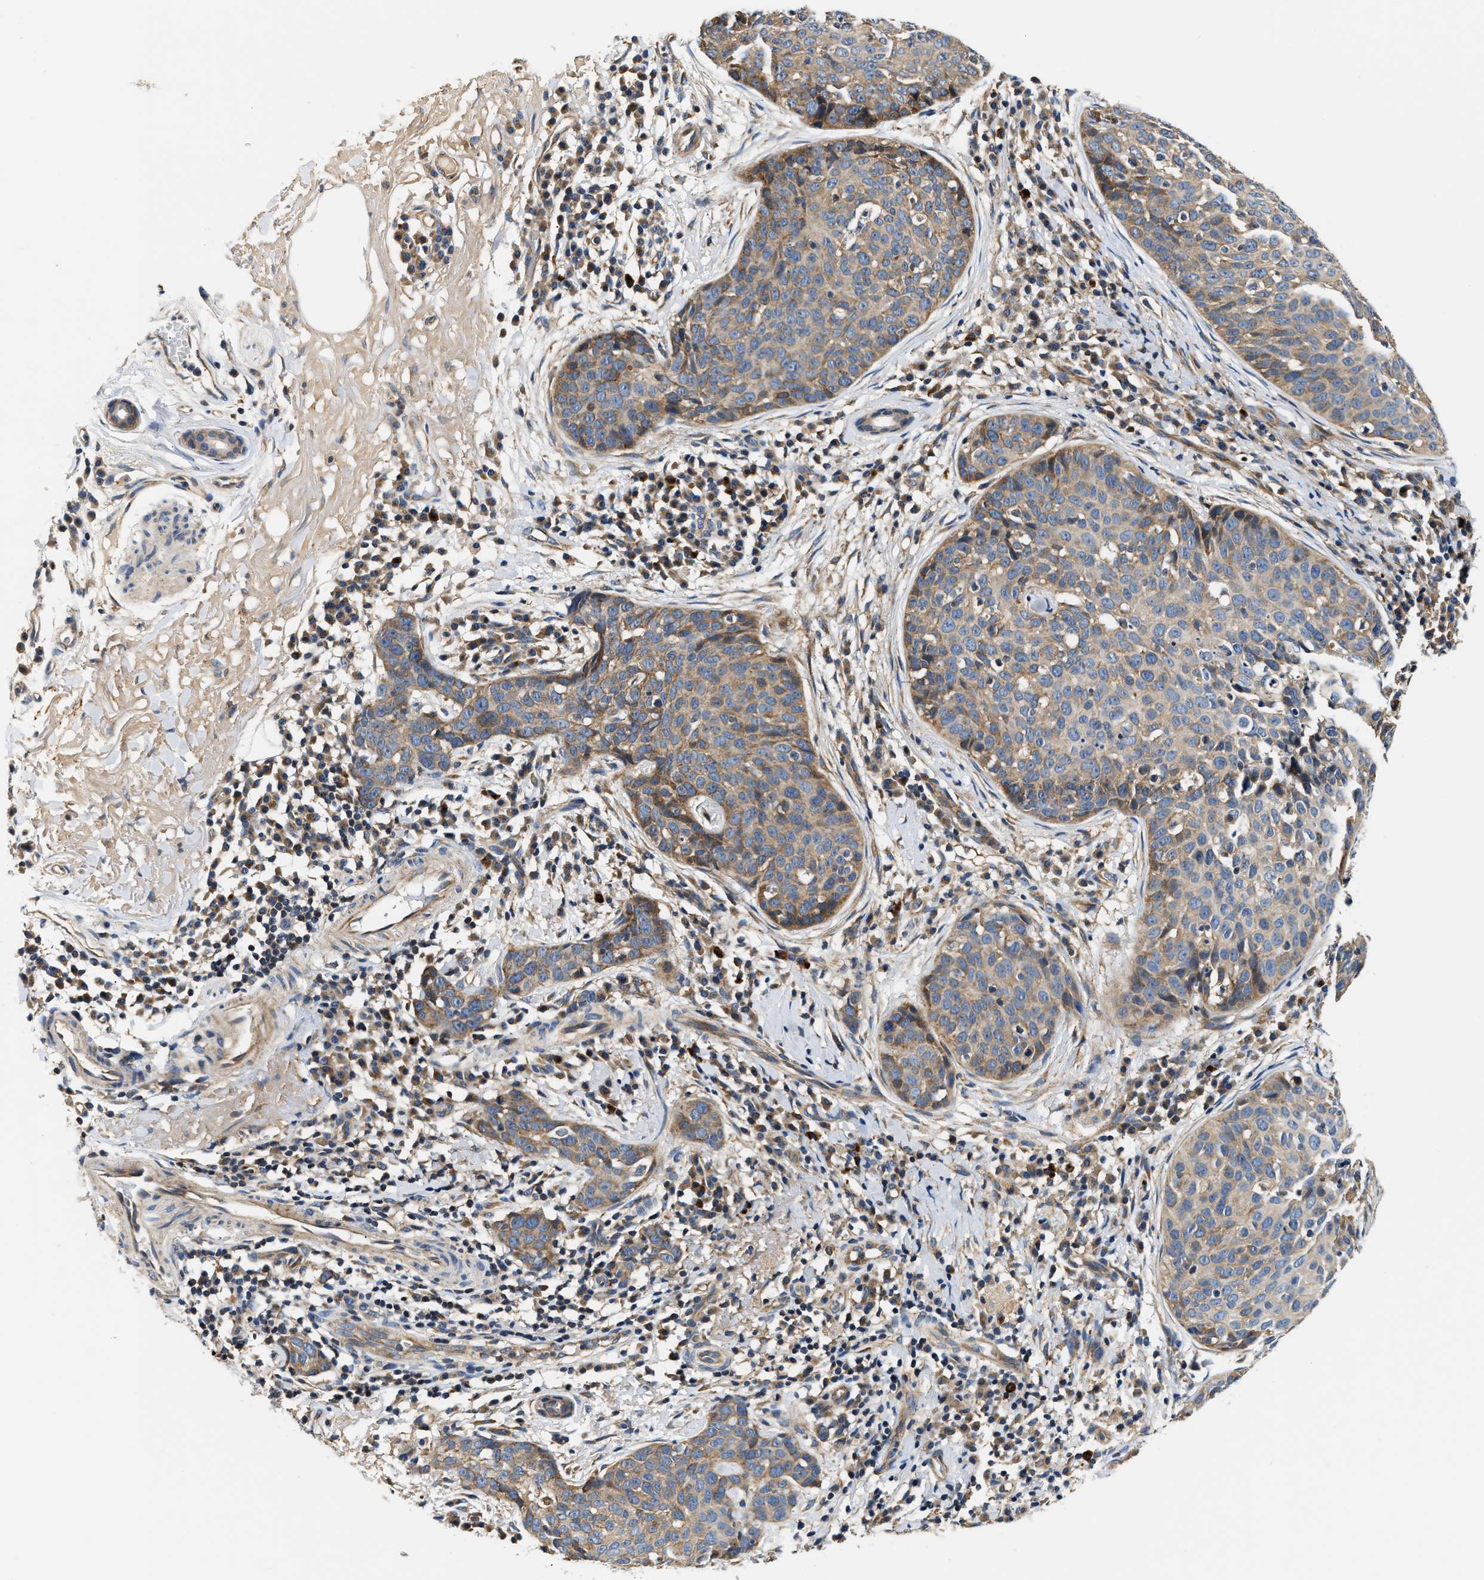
{"staining": {"intensity": "weak", "quantity": "25%-75%", "location": "cytoplasmic/membranous"}, "tissue": "skin cancer", "cell_type": "Tumor cells", "image_type": "cancer", "snomed": [{"axis": "morphology", "description": "Squamous cell carcinoma in situ, NOS"}, {"axis": "morphology", "description": "Squamous cell carcinoma, NOS"}, {"axis": "topography", "description": "Skin"}], "caption": "Weak cytoplasmic/membranous staining for a protein is identified in about 25%-75% of tumor cells of skin cancer using immunohistochemistry (IHC).", "gene": "TEX2", "patient": {"sex": "male", "age": 93}}